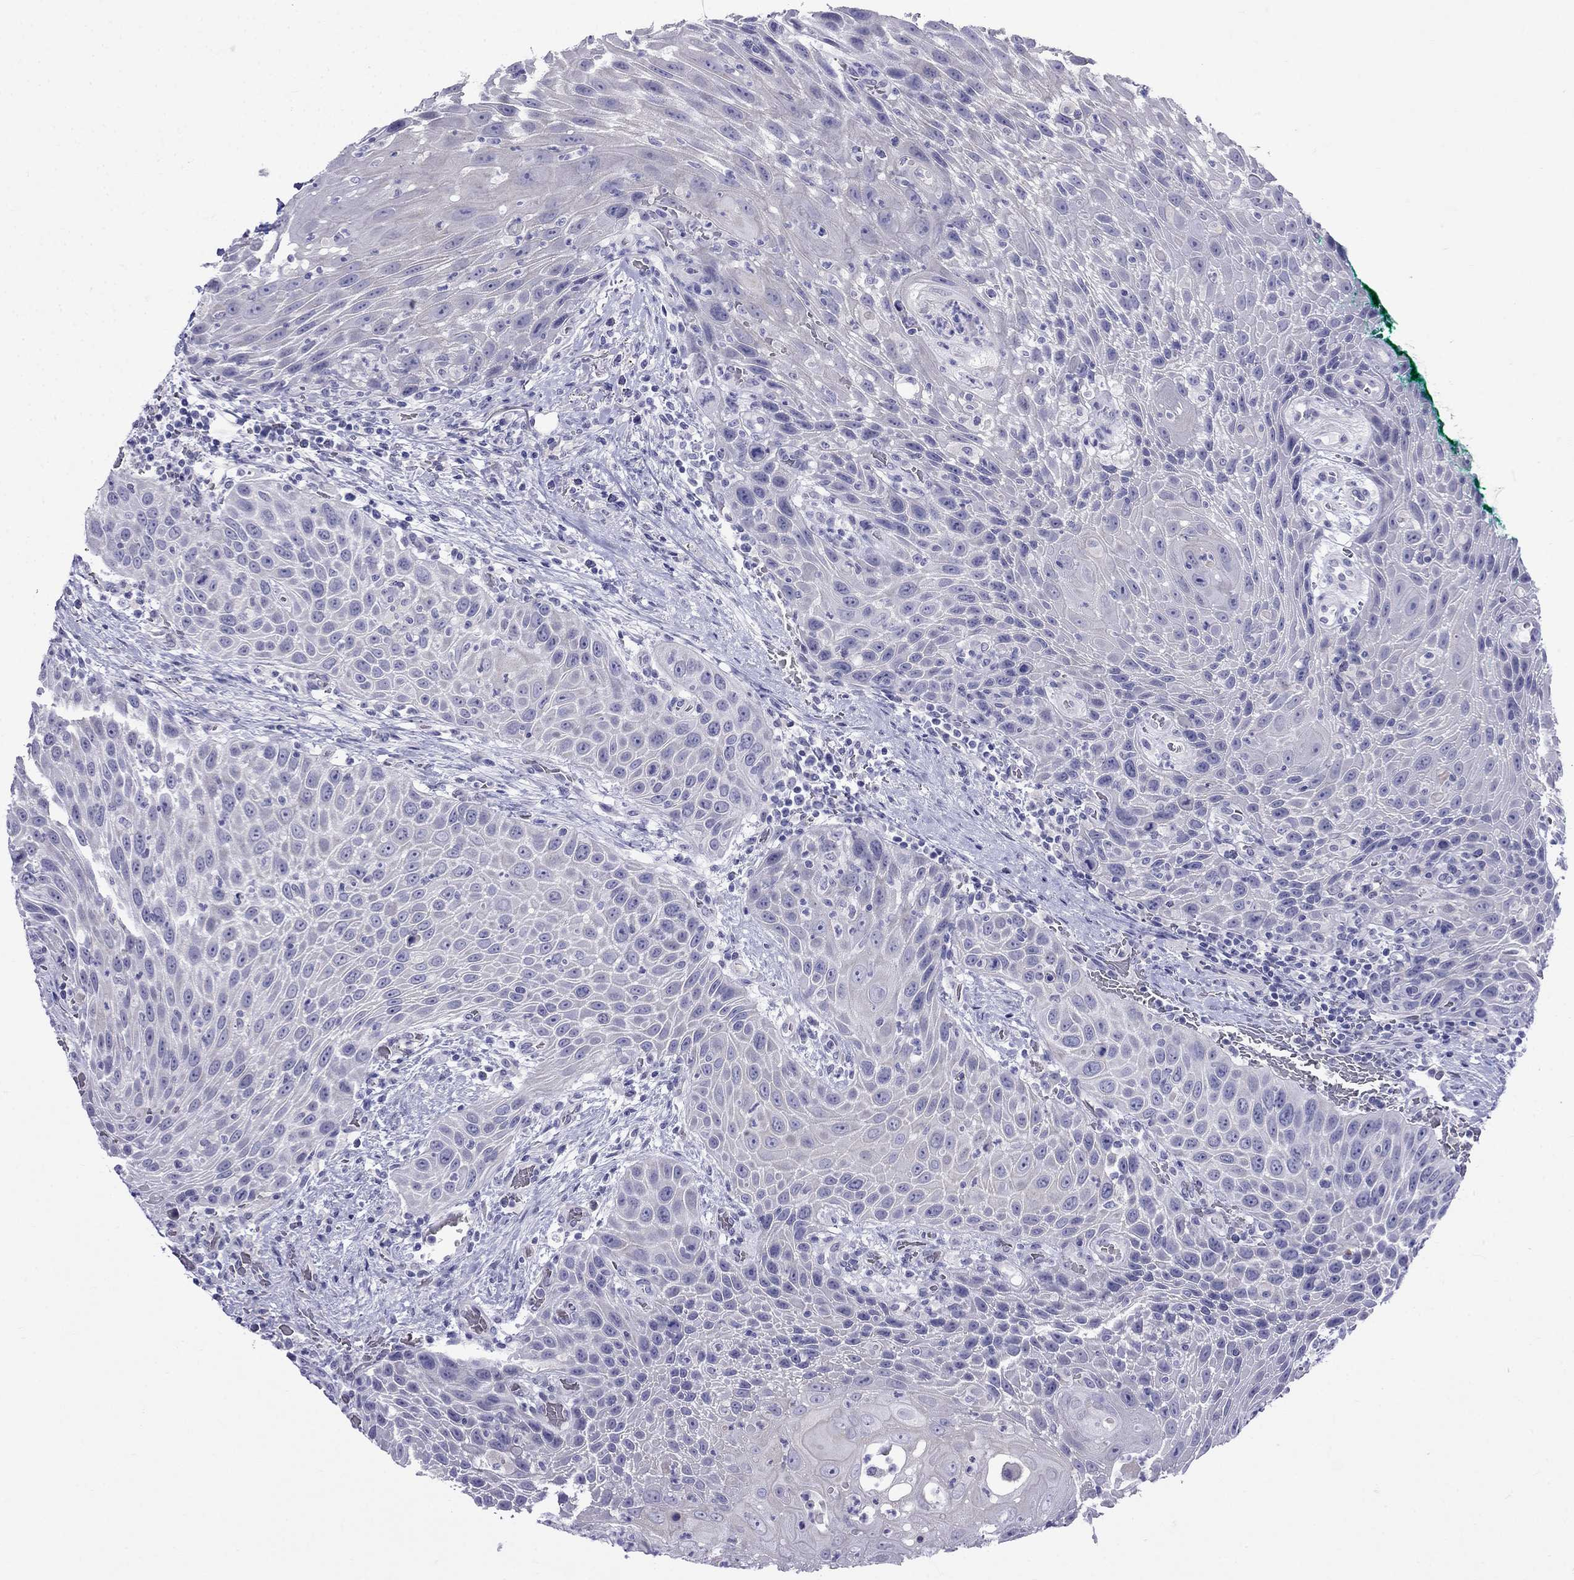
{"staining": {"intensity": "negative", "quantity": "none", "location": "none"}, "tissue": "head and neck cancer", "cell_type": "Tumor cells", "image_type": "cancer", "snomed": [{"axis": "morphology", "description": "Squamous cell carcinoma, NOS"}, {"axis": "topography", "description": "Head-Neck"}], "caption": "There is no significant staining in tumor cells of head and neck cancer (squamous cell carcinoma).", "gene": "MGP", "patient": {"sex": "male", "age": 69}}